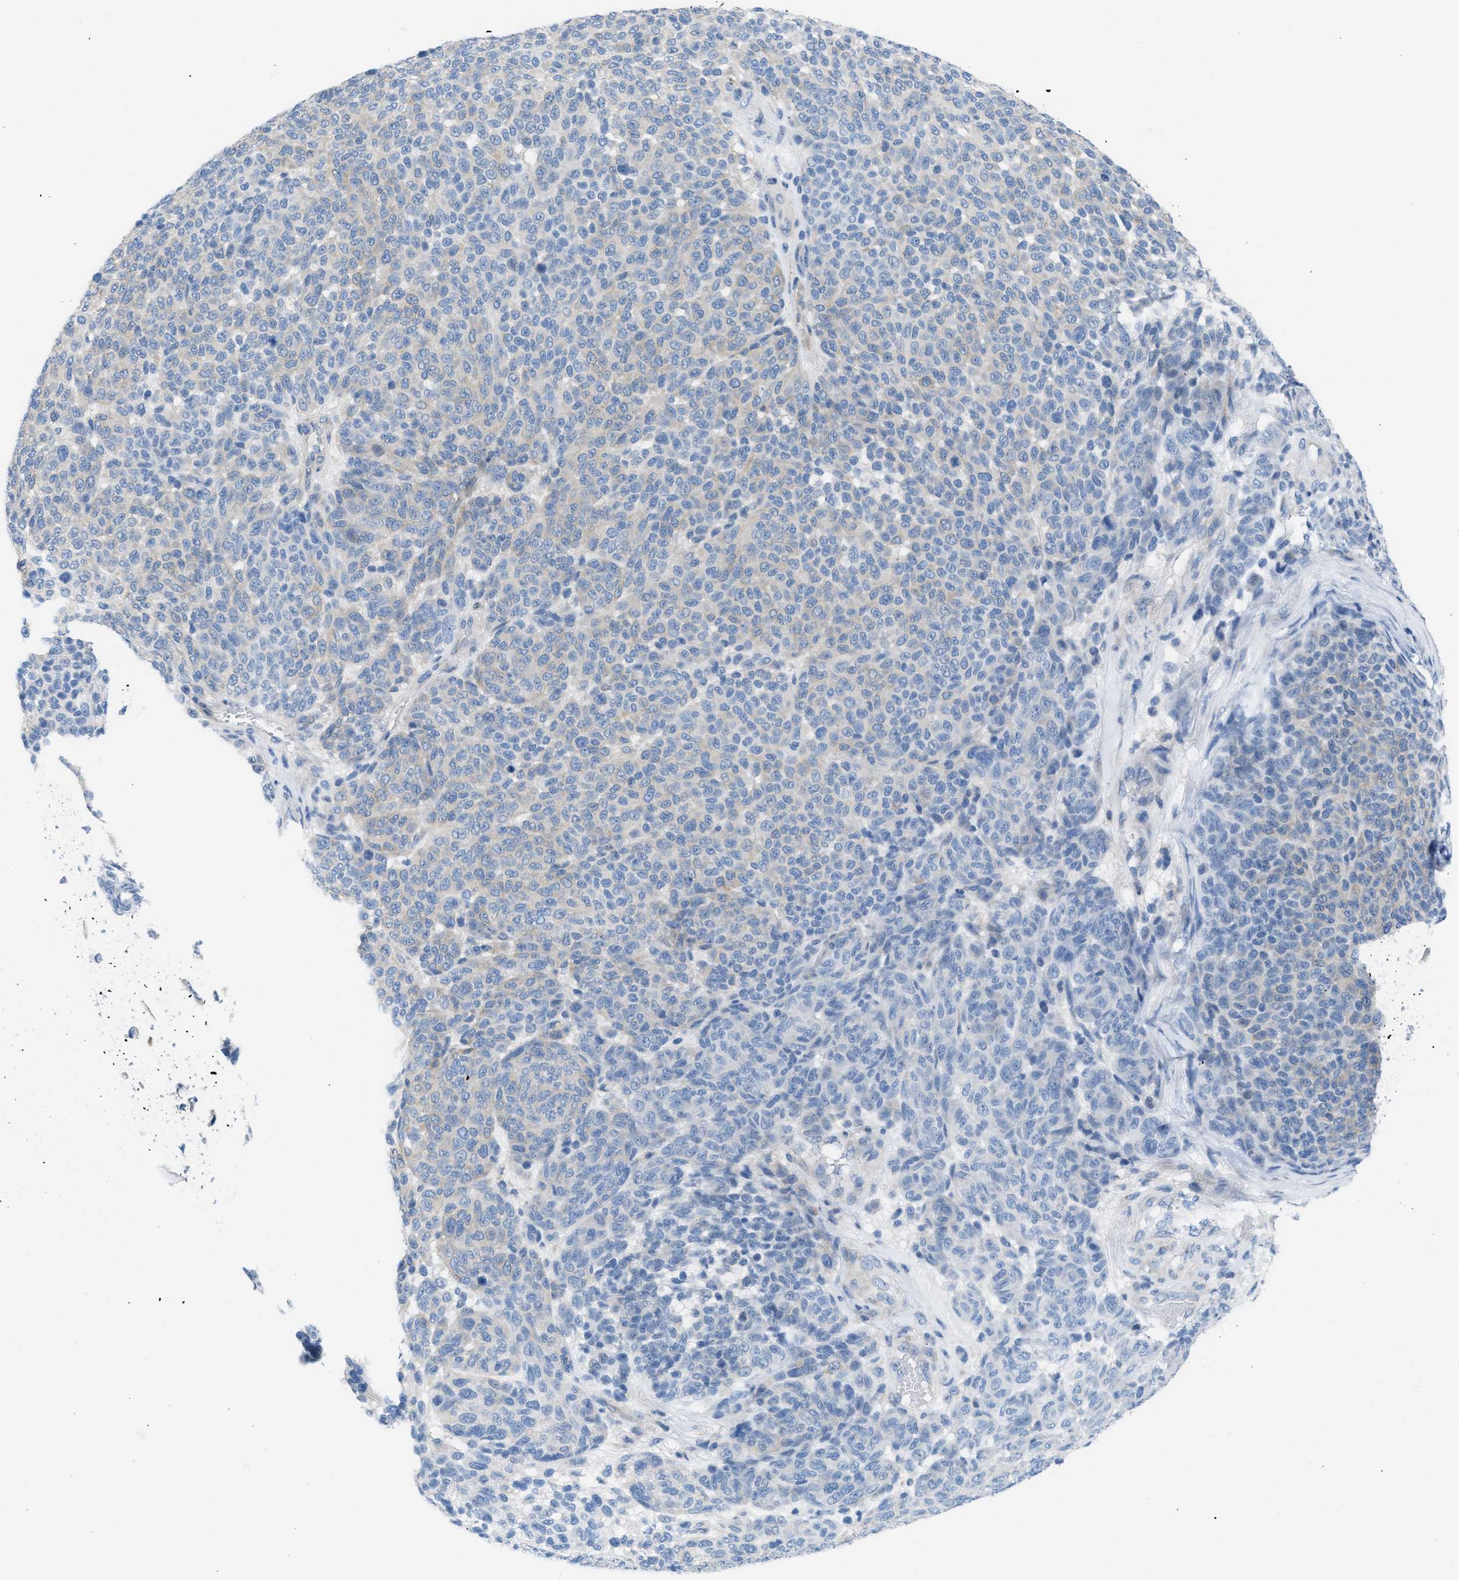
{"staining": {"intensity": "weak", "quantity": "<25%", "location": "cytoplasmic/membranous"}, "tissue": "melanoma", "cell_type": "Tumor cells", "image_type": "cancer", "snomed": [{"axis": "morphology", "description": "Malignant melanoma, NOS"}, {"axis": "topography", "description": "Skin"}], "caption": "Photomicrograph shows no significant protein positivity in tumor cells of malignant melanoma. (Brightfield microscopy of DAB immunohistochemistry (IHC) at high magnification).", "gene": "ASGR1", "patient": {"sex": "male", "age": 59}}